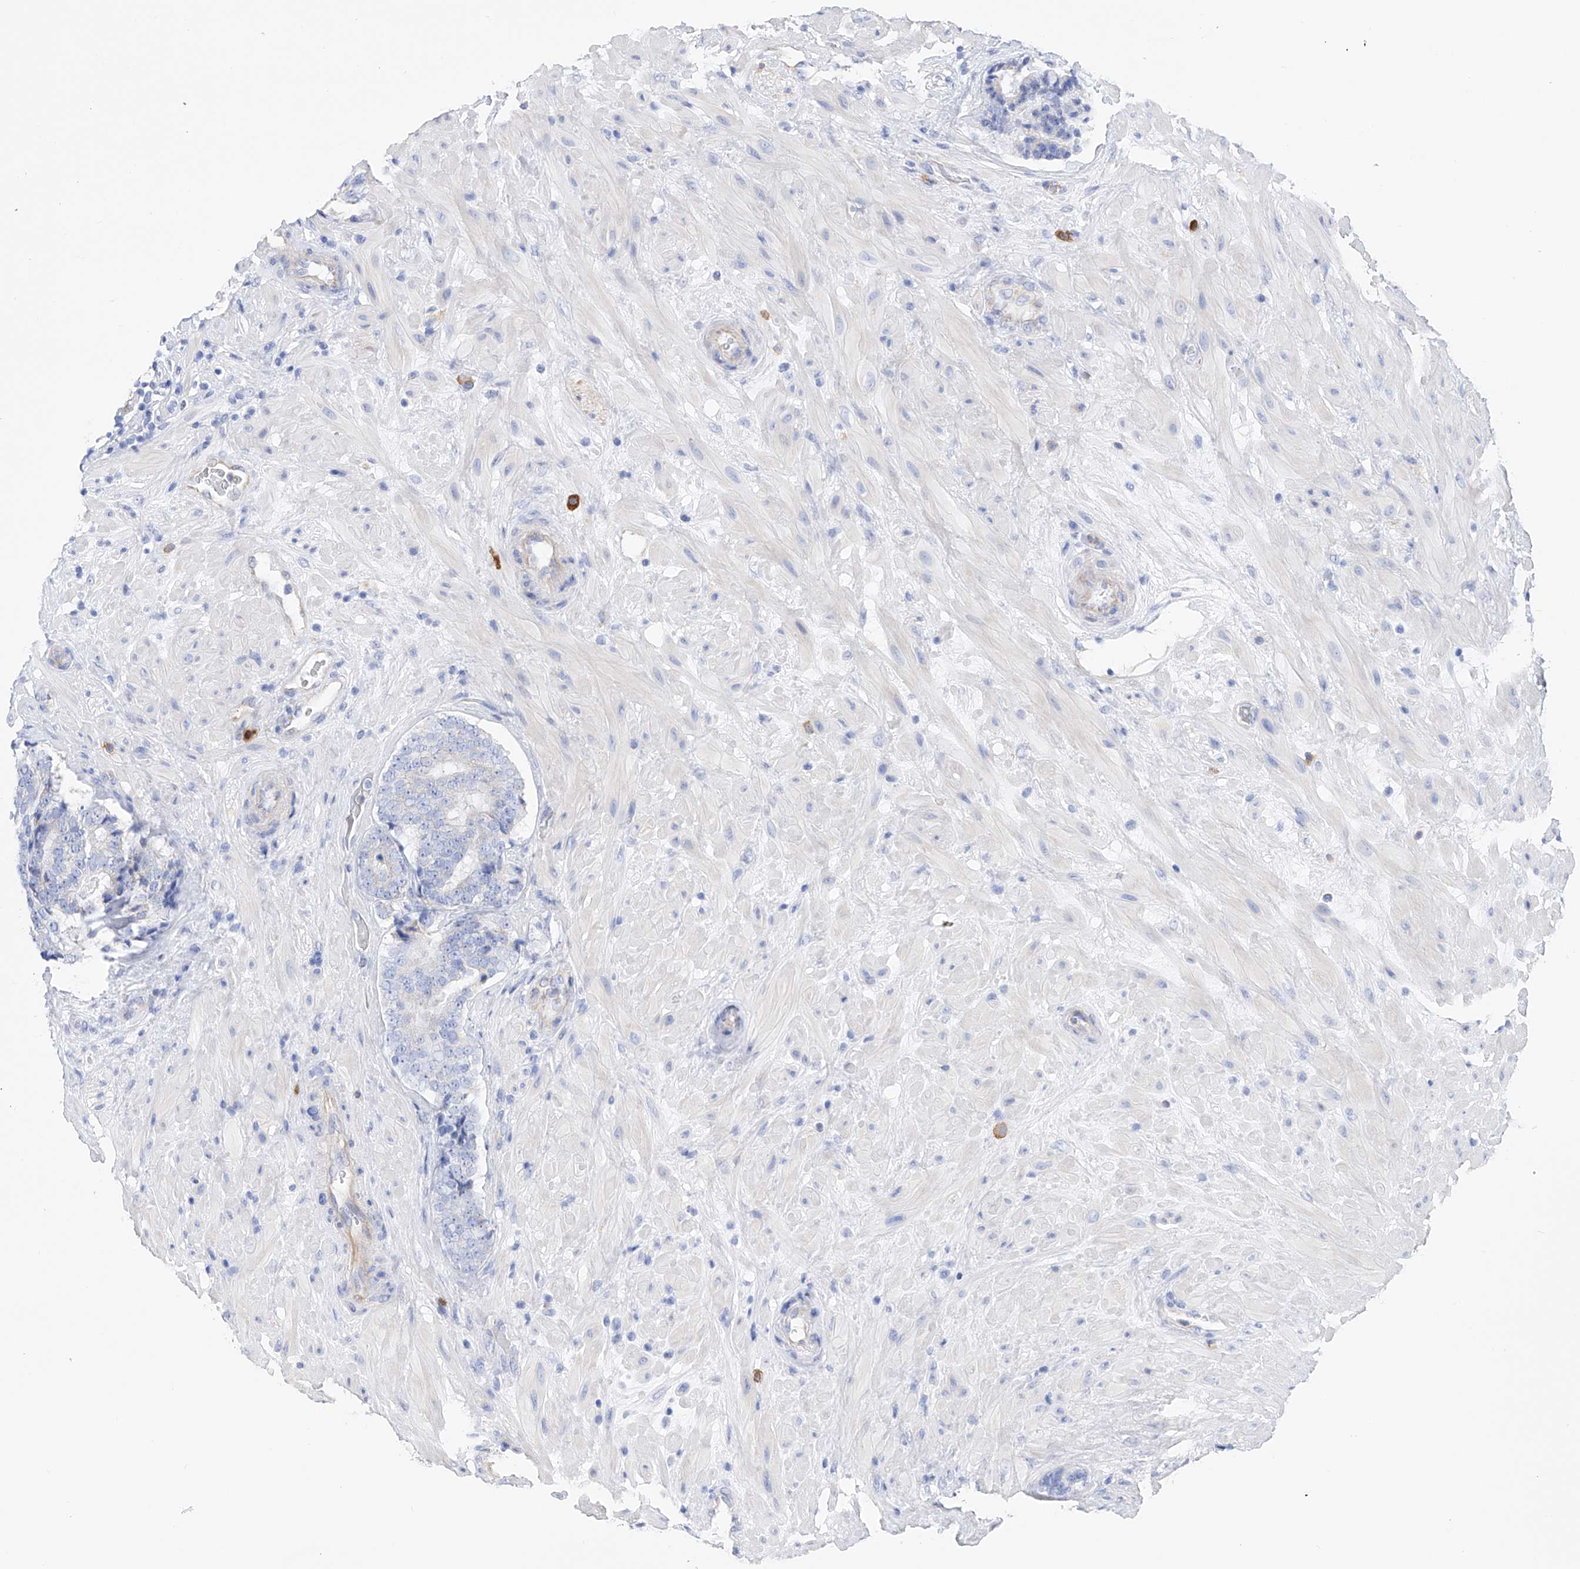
{"staining": {"intensity": "negative", "quantity": "none", "location": "none"}, "tissue": "prostate cancer", "cell_type": "Tumor cells", "image_type": "cancer", "snomed": [{"axis": "morphology", "description": "Adenocarcinoma, High grade"}, {"axis": "topography", "description": "Prostate"}], "caption": "Immunohistochemistry (IHC) image of human prostate cancer (adenocarcinoma (high-grade)) stained for a protein (brown), which demonstrates no positivity in tumor cells.", "gene": "FLG", "patient": {"sex": "male", "age": 56}}